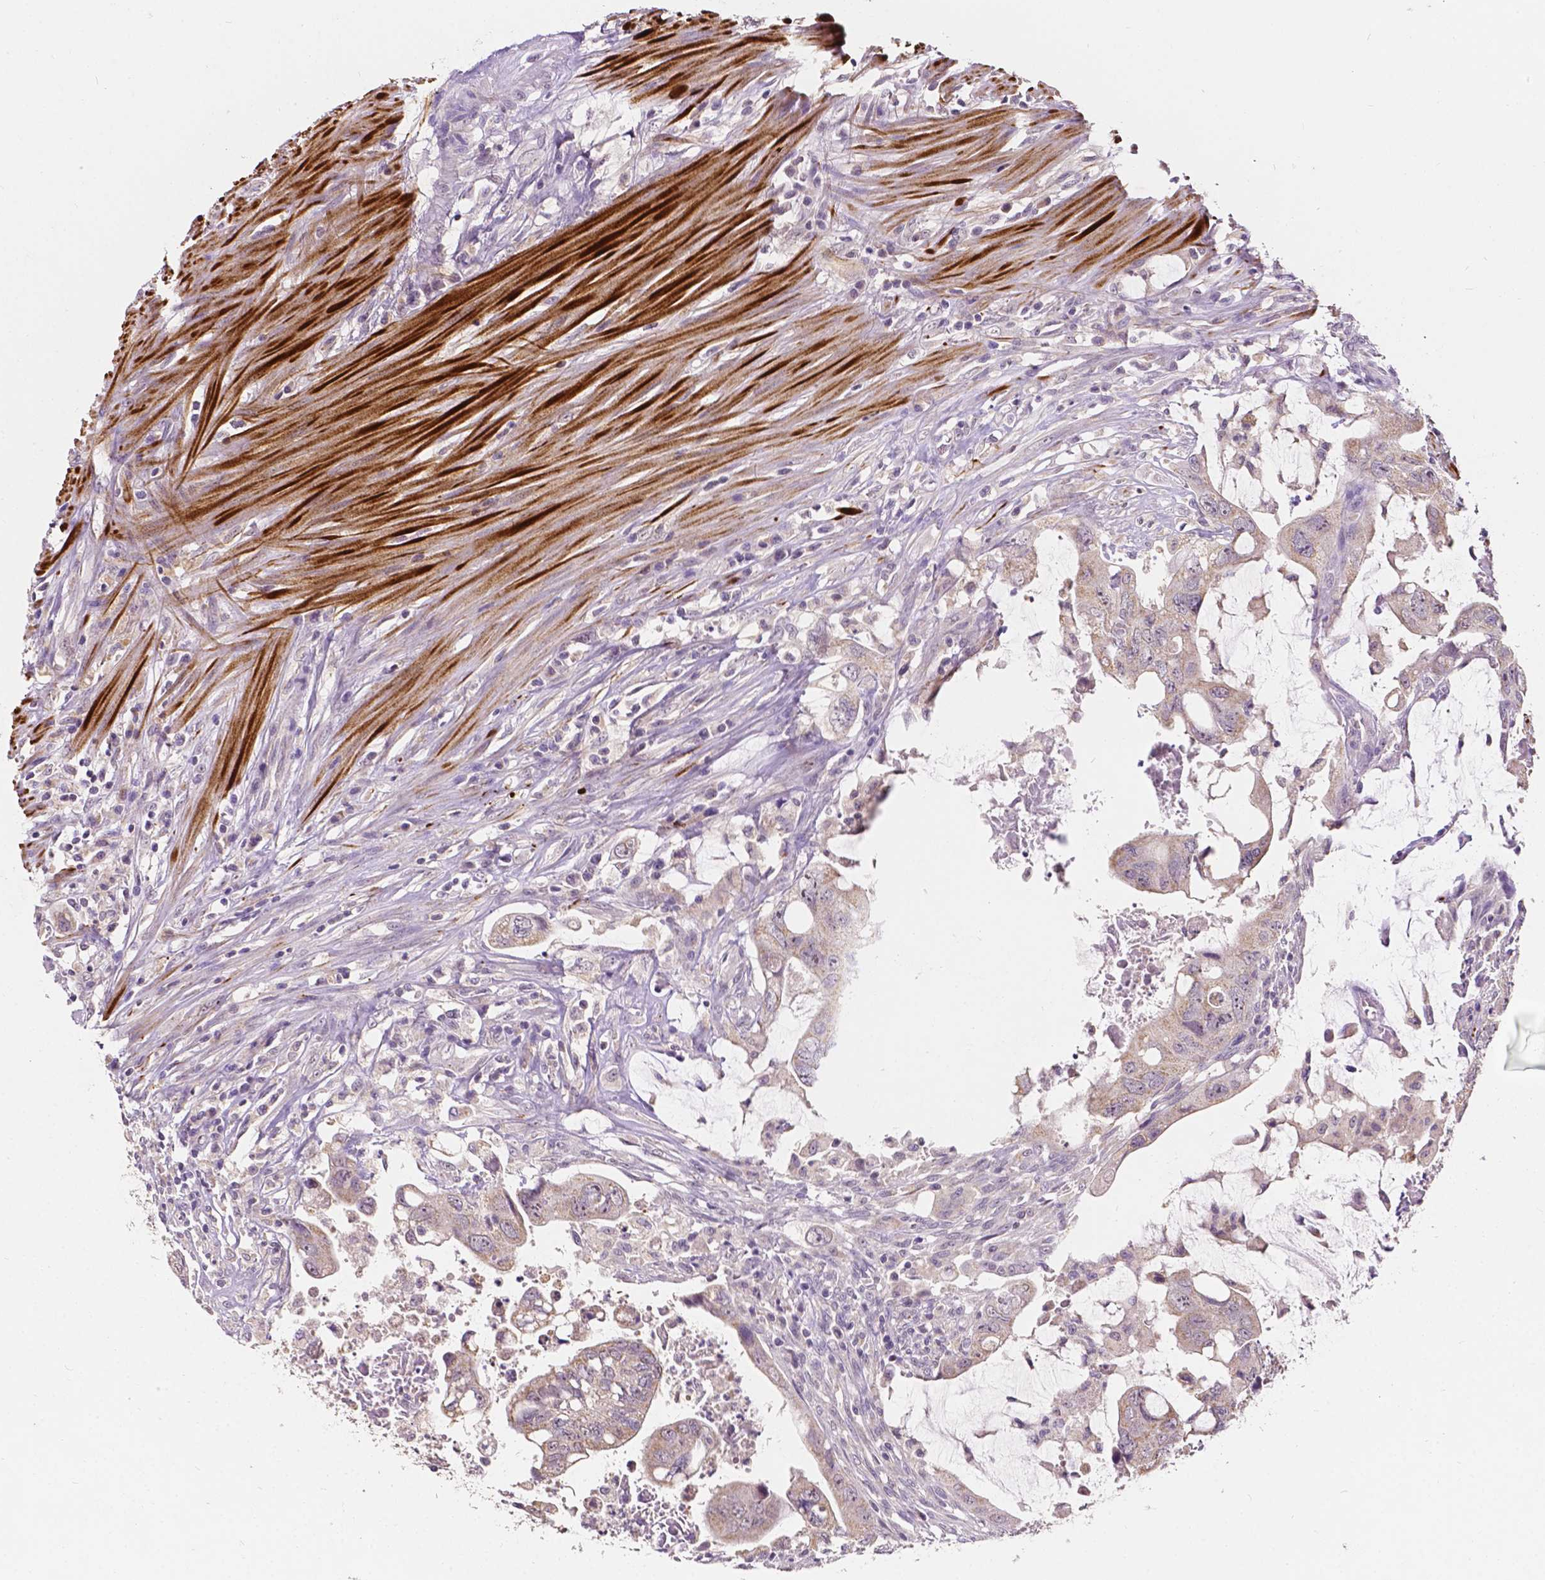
{"staining": {"intensity": "weak", "quantity": "<25%", "location": "cytoplasmic/membranous"}, "tissue": "colorectal cancer", "cell_type": "Tumor cells", "image_type": "cancer", "snomed": [{"axis": "morphology", "description": "Adenocarcinoma, NOS"}, {"axis": "topography", "description": "Colon"}], "caption": "Tumor cells show no significant protein expression in colorectal cancer.", "gene": "SIRT2", "patient": {"sex": "male", "age": 57}}